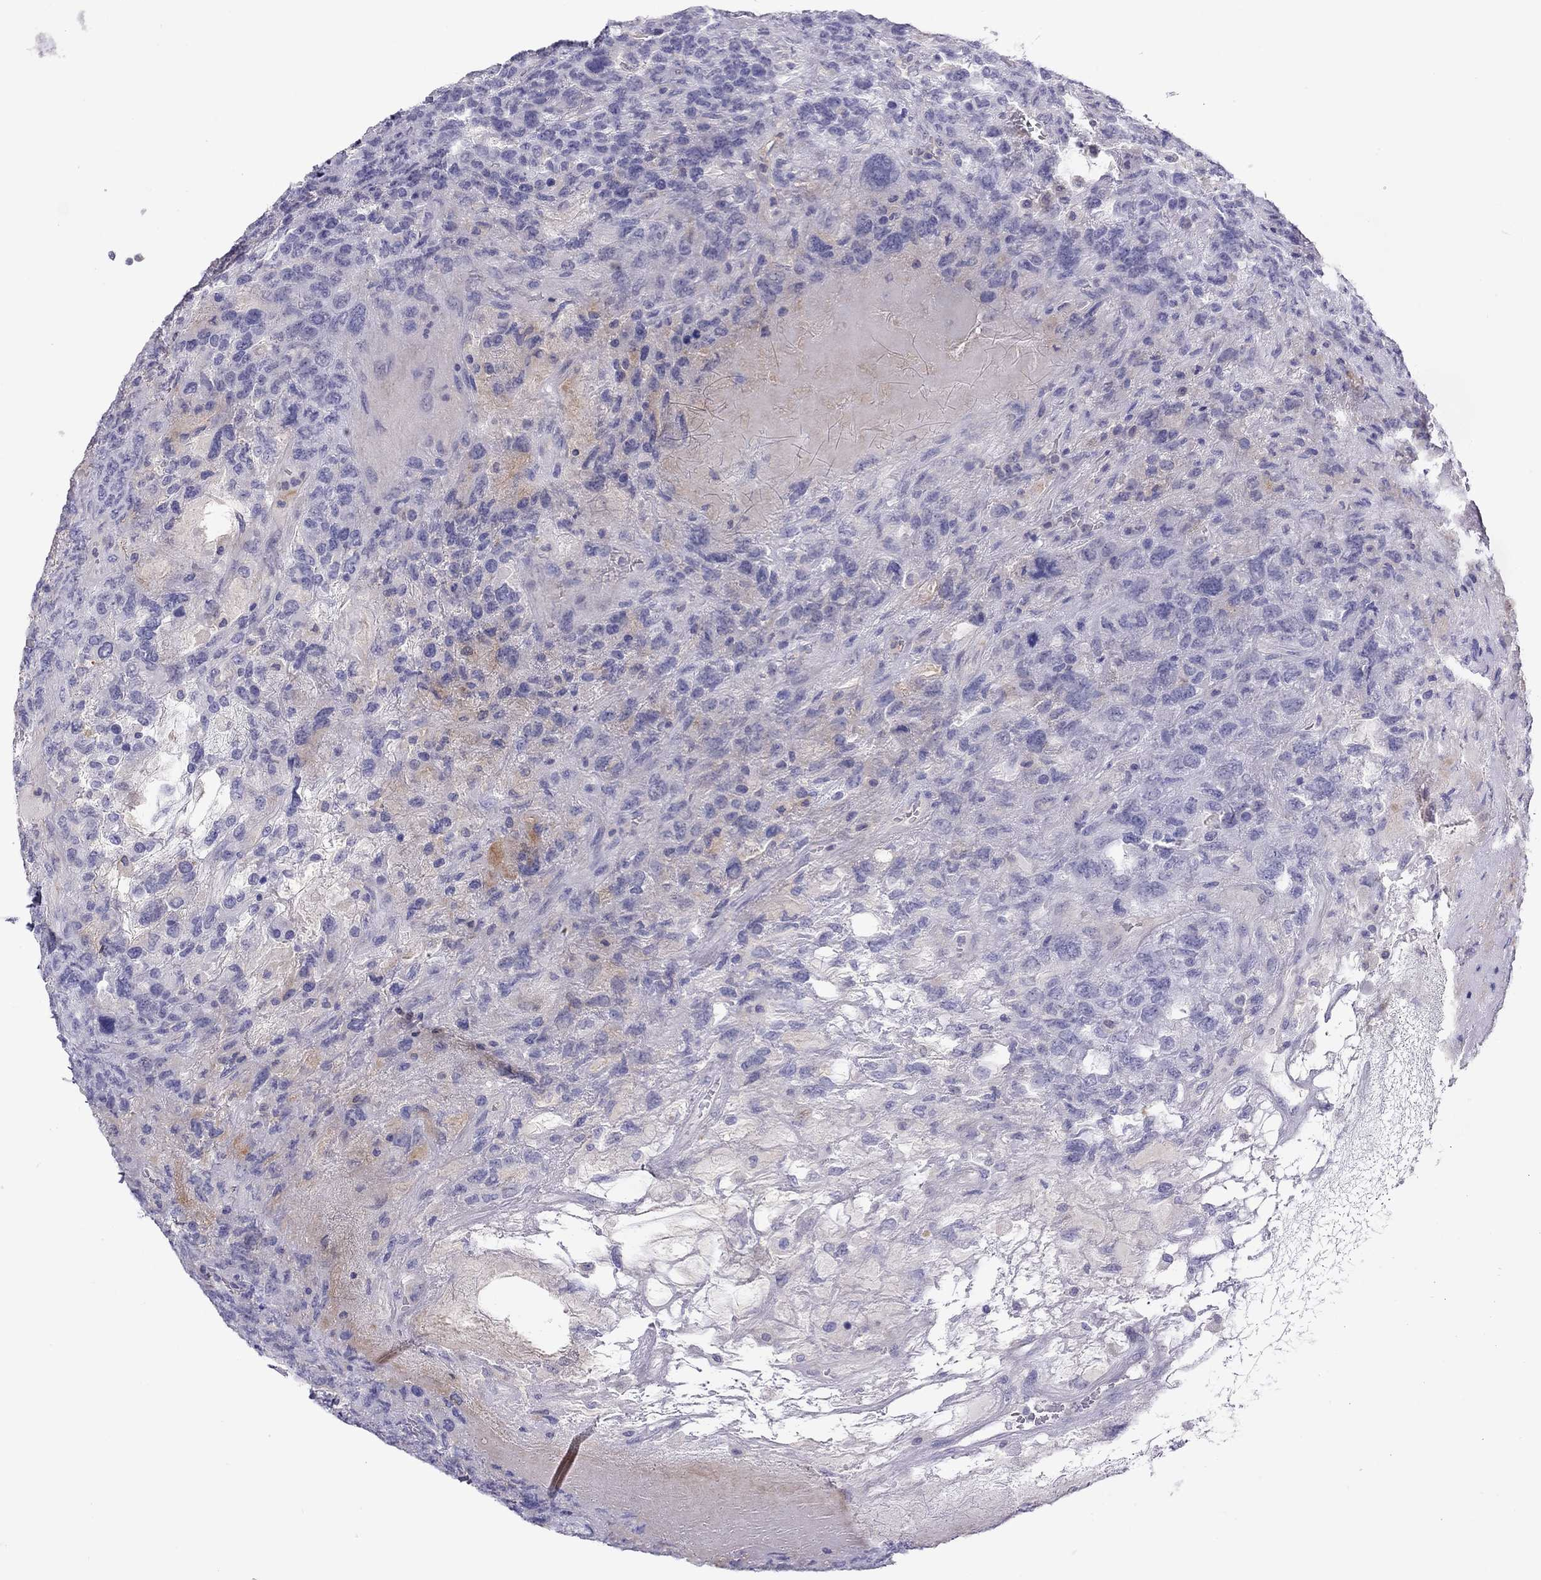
{"staining": {"intensity": "negative", "quantity": "none", "location": "none"}, "tissue": "testis cancer", "cell_type": "Tumor cells", "image_type": "cancer", "snomed": [{"axis": "morphology", "description": "Seminoma, NOS"}, {"axis": "topography", "description": "Testis"}], "caption": "An image of testis cancer stained for a protein reveals no brown staining in tumor cells.", "gene": "ALOX15B", "patient": {"sex": "male", "age": 52}}